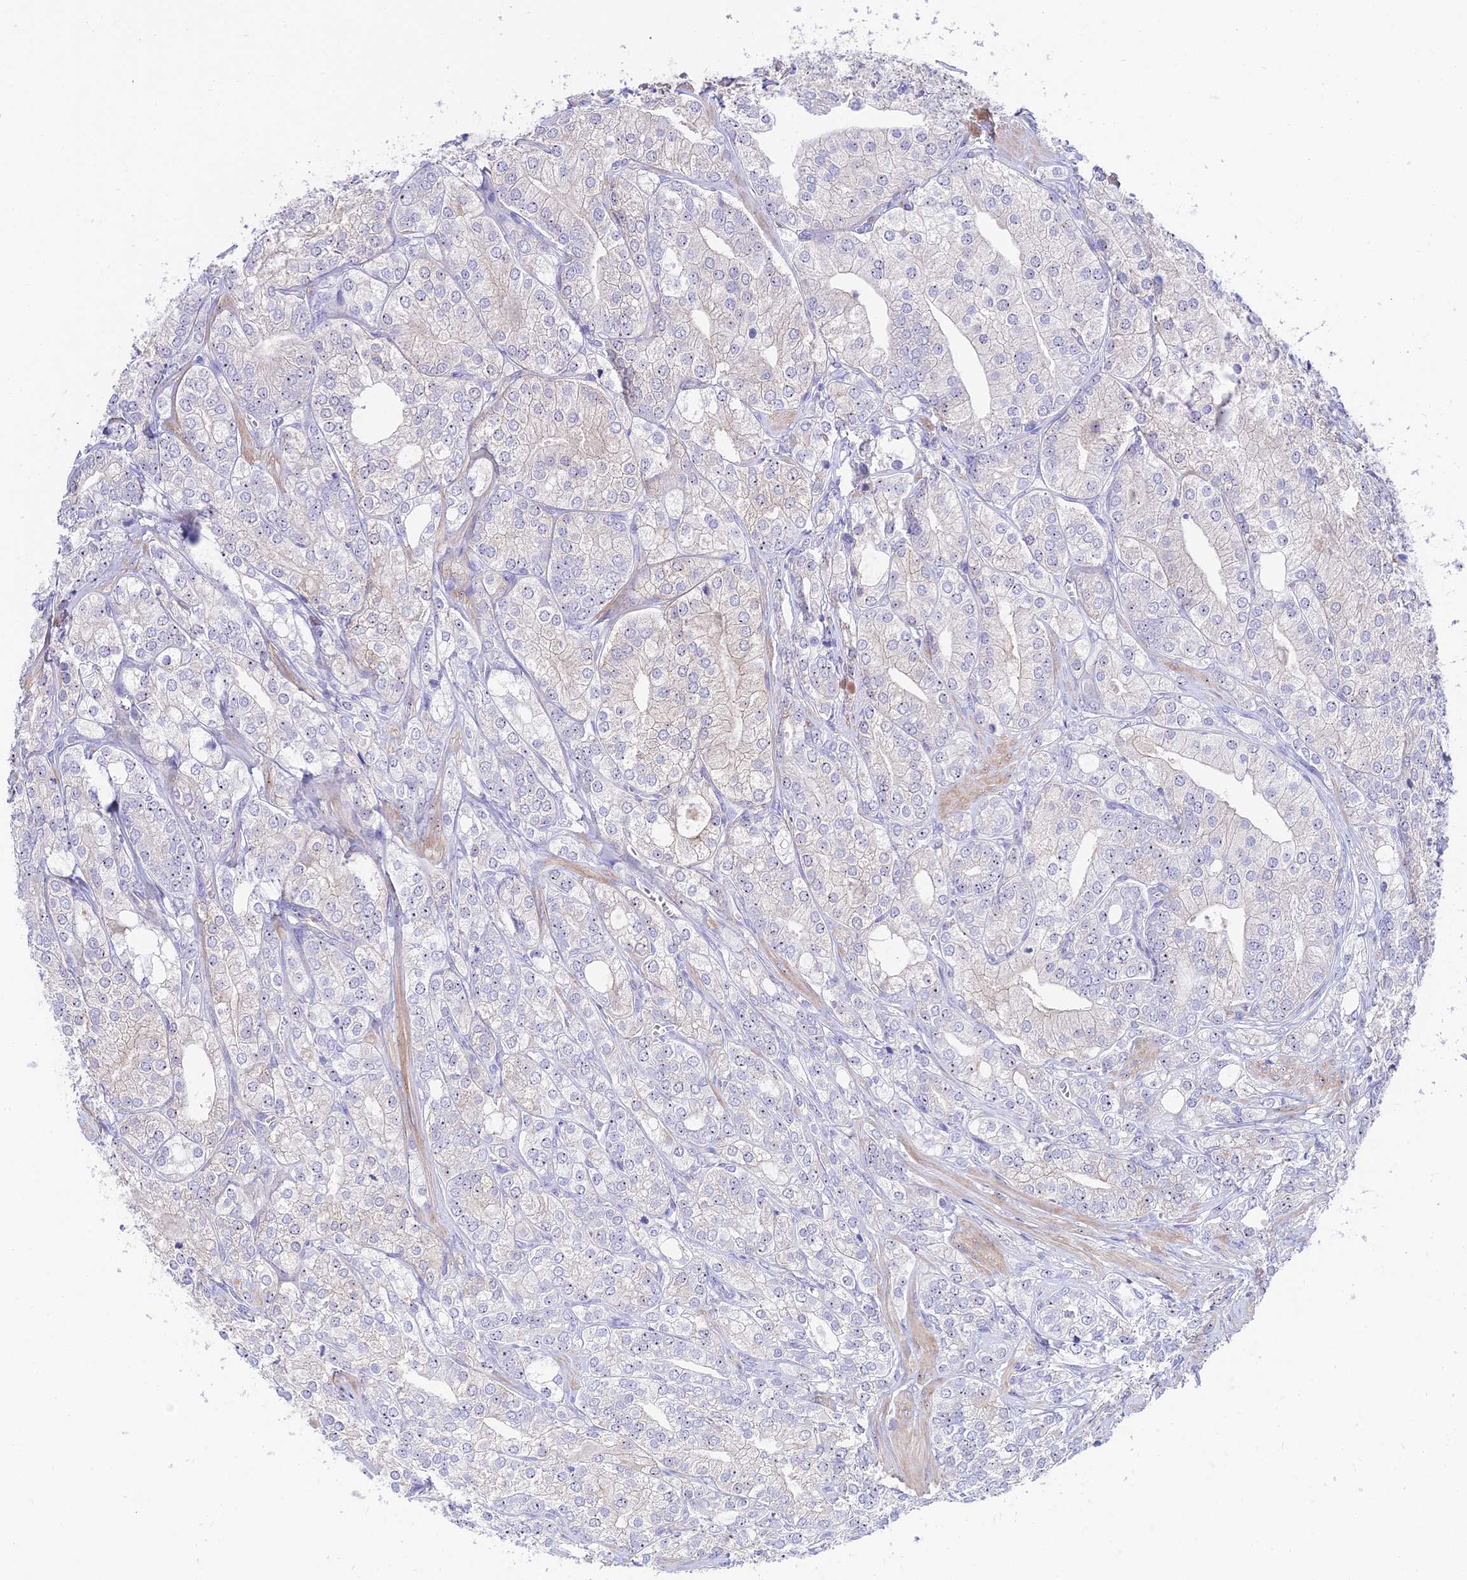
{"staining": {"intensity": "negative", "quantity": "none", "location": "none"}, "tissue": "prostate cancer", "cell_type": "Tumor cells", "image_type": "cancer", "snomed": [{"axis": "morphology", "description": "Adenocarcinoma, High grade"}, {"axis": "topography", "description": "Prostate"}], "caption": "Tumor cells are negative for protein expression in human prostate high-grade adenocarcinoma.", "gene": "DUSP29", "patient": {"sex": "male", "age": 50}}